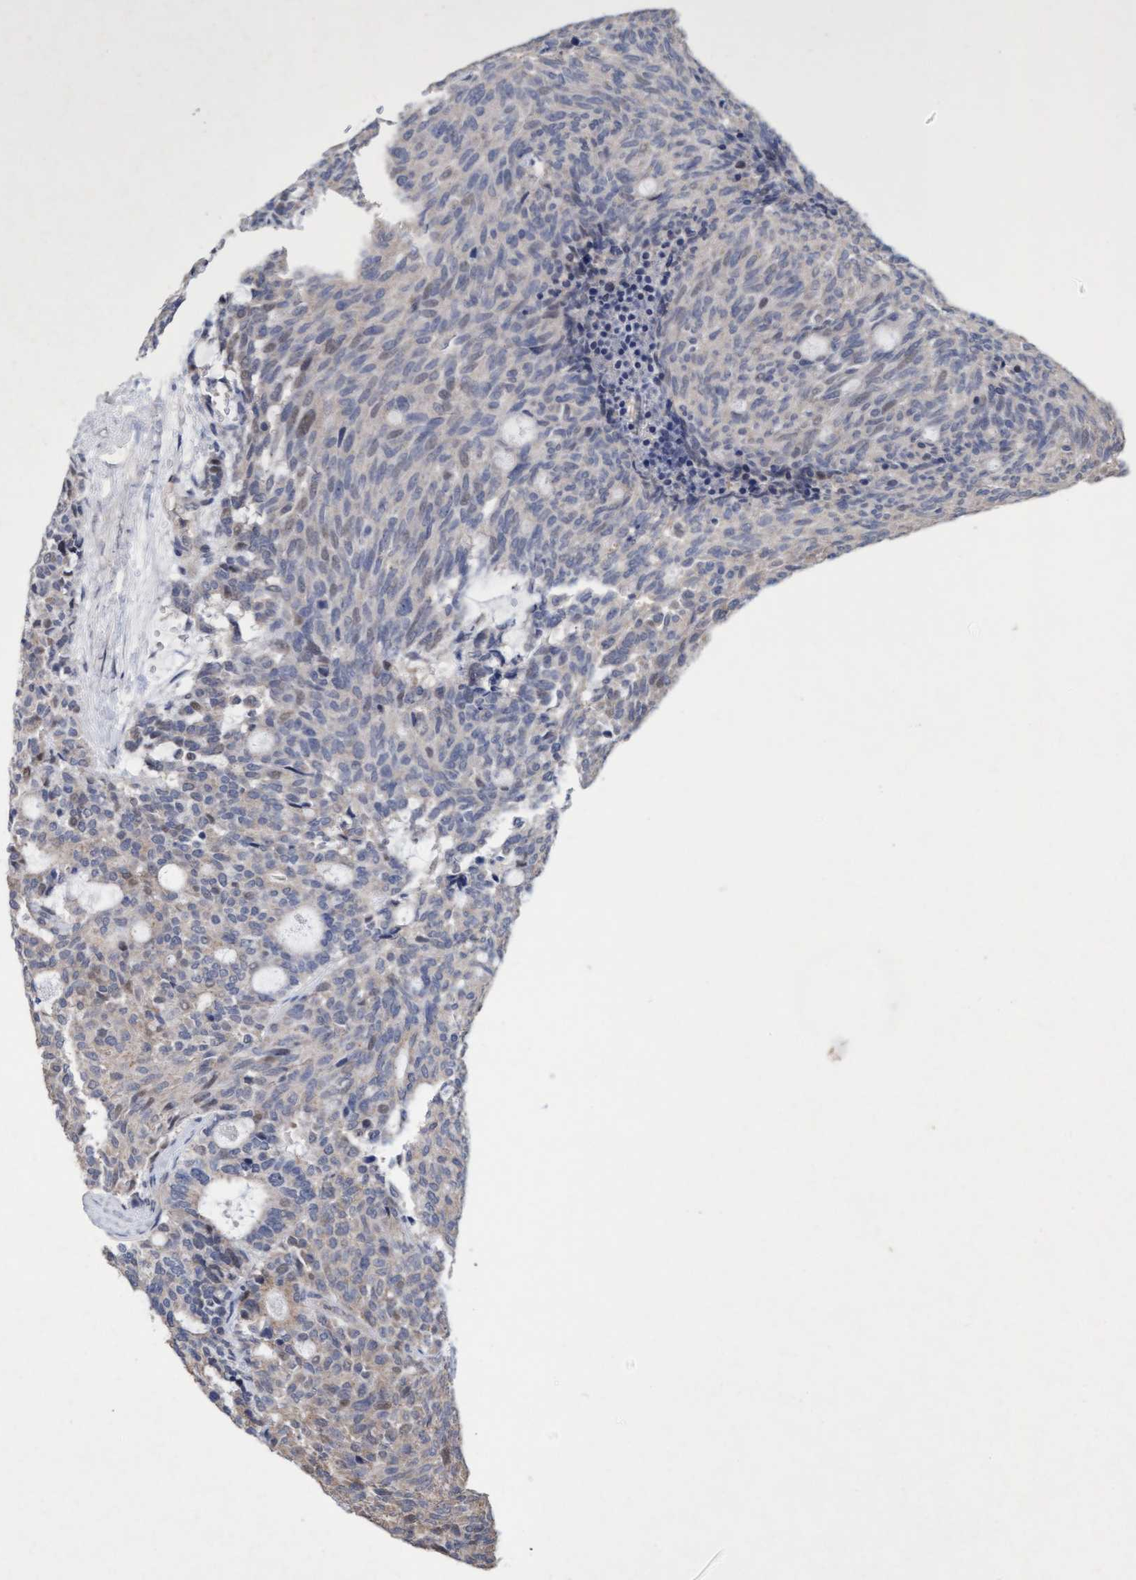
{"staining": {"intensity": "weak", "quantity": "<25%", "location": "nuclear"}, "tissue": "carcinoid", "cell_type": "Tumor cells", "image_type": "cancer", "snomed": [{"axis": "morphology", "description": "Carcinoid, malignant, NOS"}, {"axis": "topography", "description": "Pancreas"}], "caption": "IHC micrograph of human carcinoid (malignant) stained for a protein (brown), which exhibits no expression in tumor cells.", "gene": "ZNF677", "patient": {"sex": "female", "age": 54}}